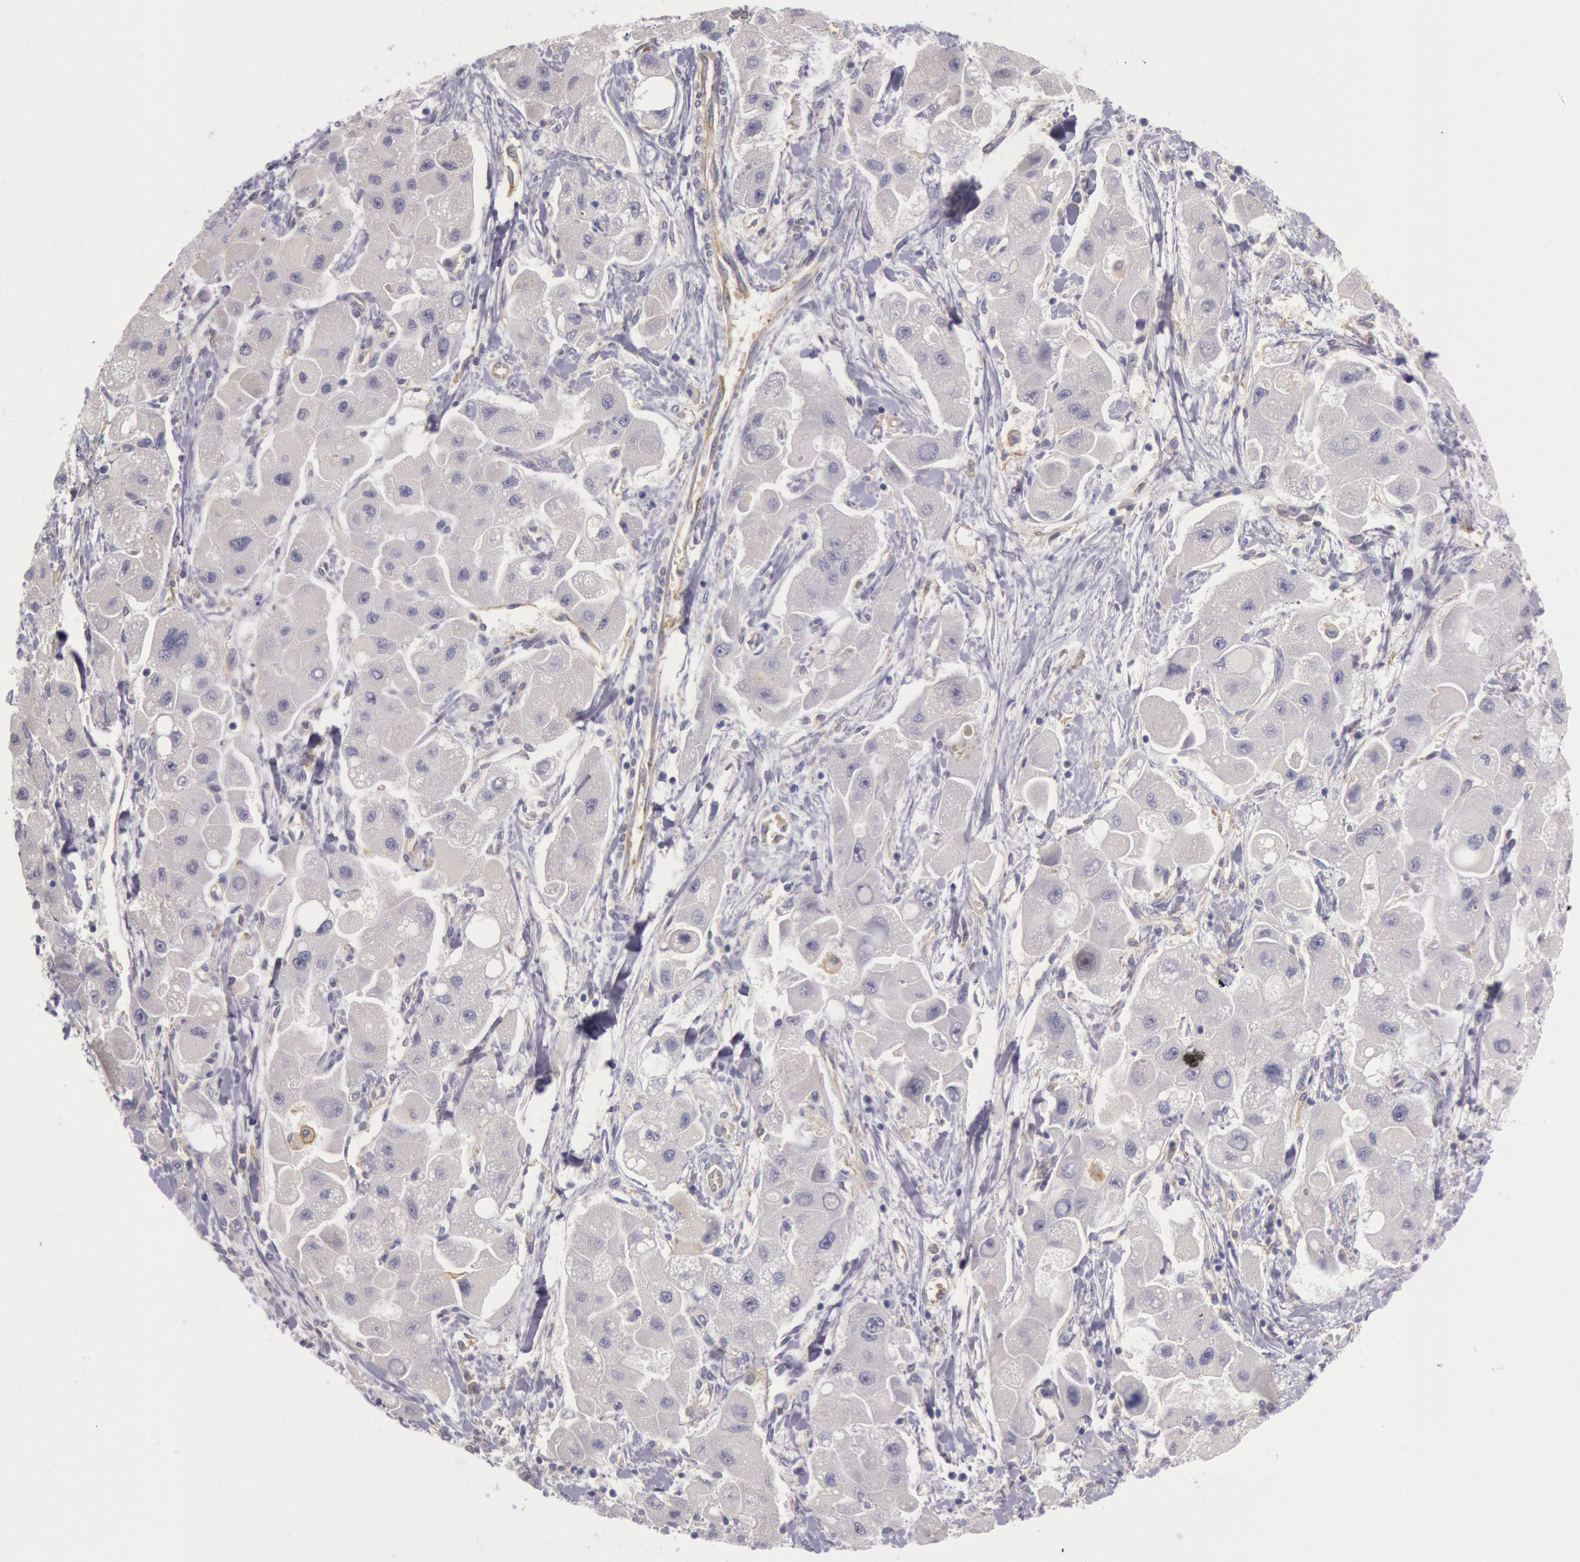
{"staining": {"intensity": "negative", "quantity": "none", "location": "none"}, "tissue": "liver cancer", "cell_type": "Tumor cells", "image_type": "cancer", "snomed": [{"axis": "morphology", "description": "Carcinoma, Hepatocellular, NOS"}, {"axis": "topography", "description": "Liver"}], "caption": "Immunohistochemistry photomicrograph of hepatocellular carcinoma (liver) stained for a protein (brown), which reveals no staining in tumor cells.", "gene": "MYO5A", "patient": {"sex": "male", "age": 24}}